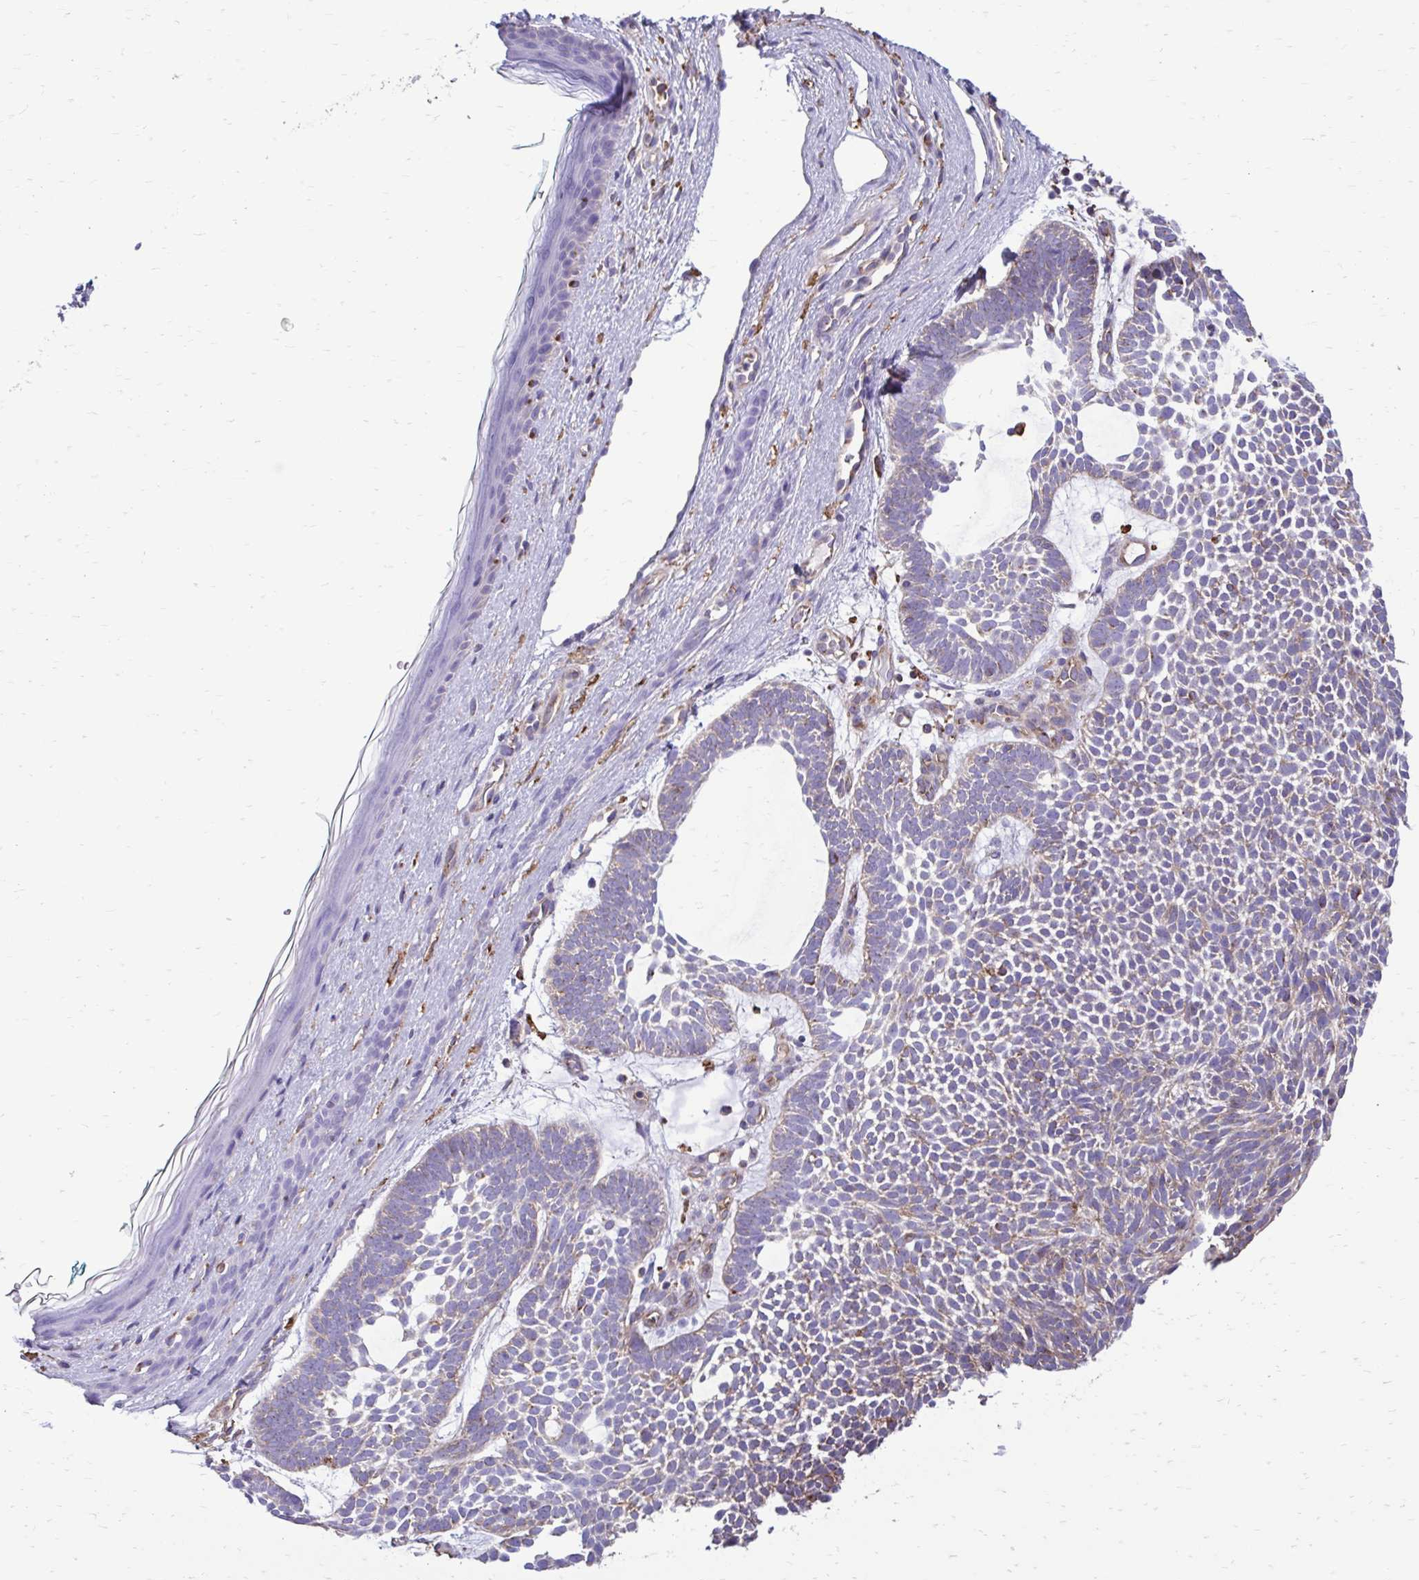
{"staining": {"intensity": "weak", "quantity": "<25%", "location": "cytoplasmic/membranous"}, "tissue": "skin cancer", "cell_type": "Tumor cells", "image_type": "cancer", "snomed": [{"axis": "morphology", "description": "Basal cell carcinoma"}, {"axis": "topography", "description": "Skin"}, {"axis": "topography", "description": "Skin of face"}], "caption": "The image shows no staining of tumor cells in basal cell carcinoma (skin).", "gene": "CLTA", "patient": {"sex": "male", "age": 83}}